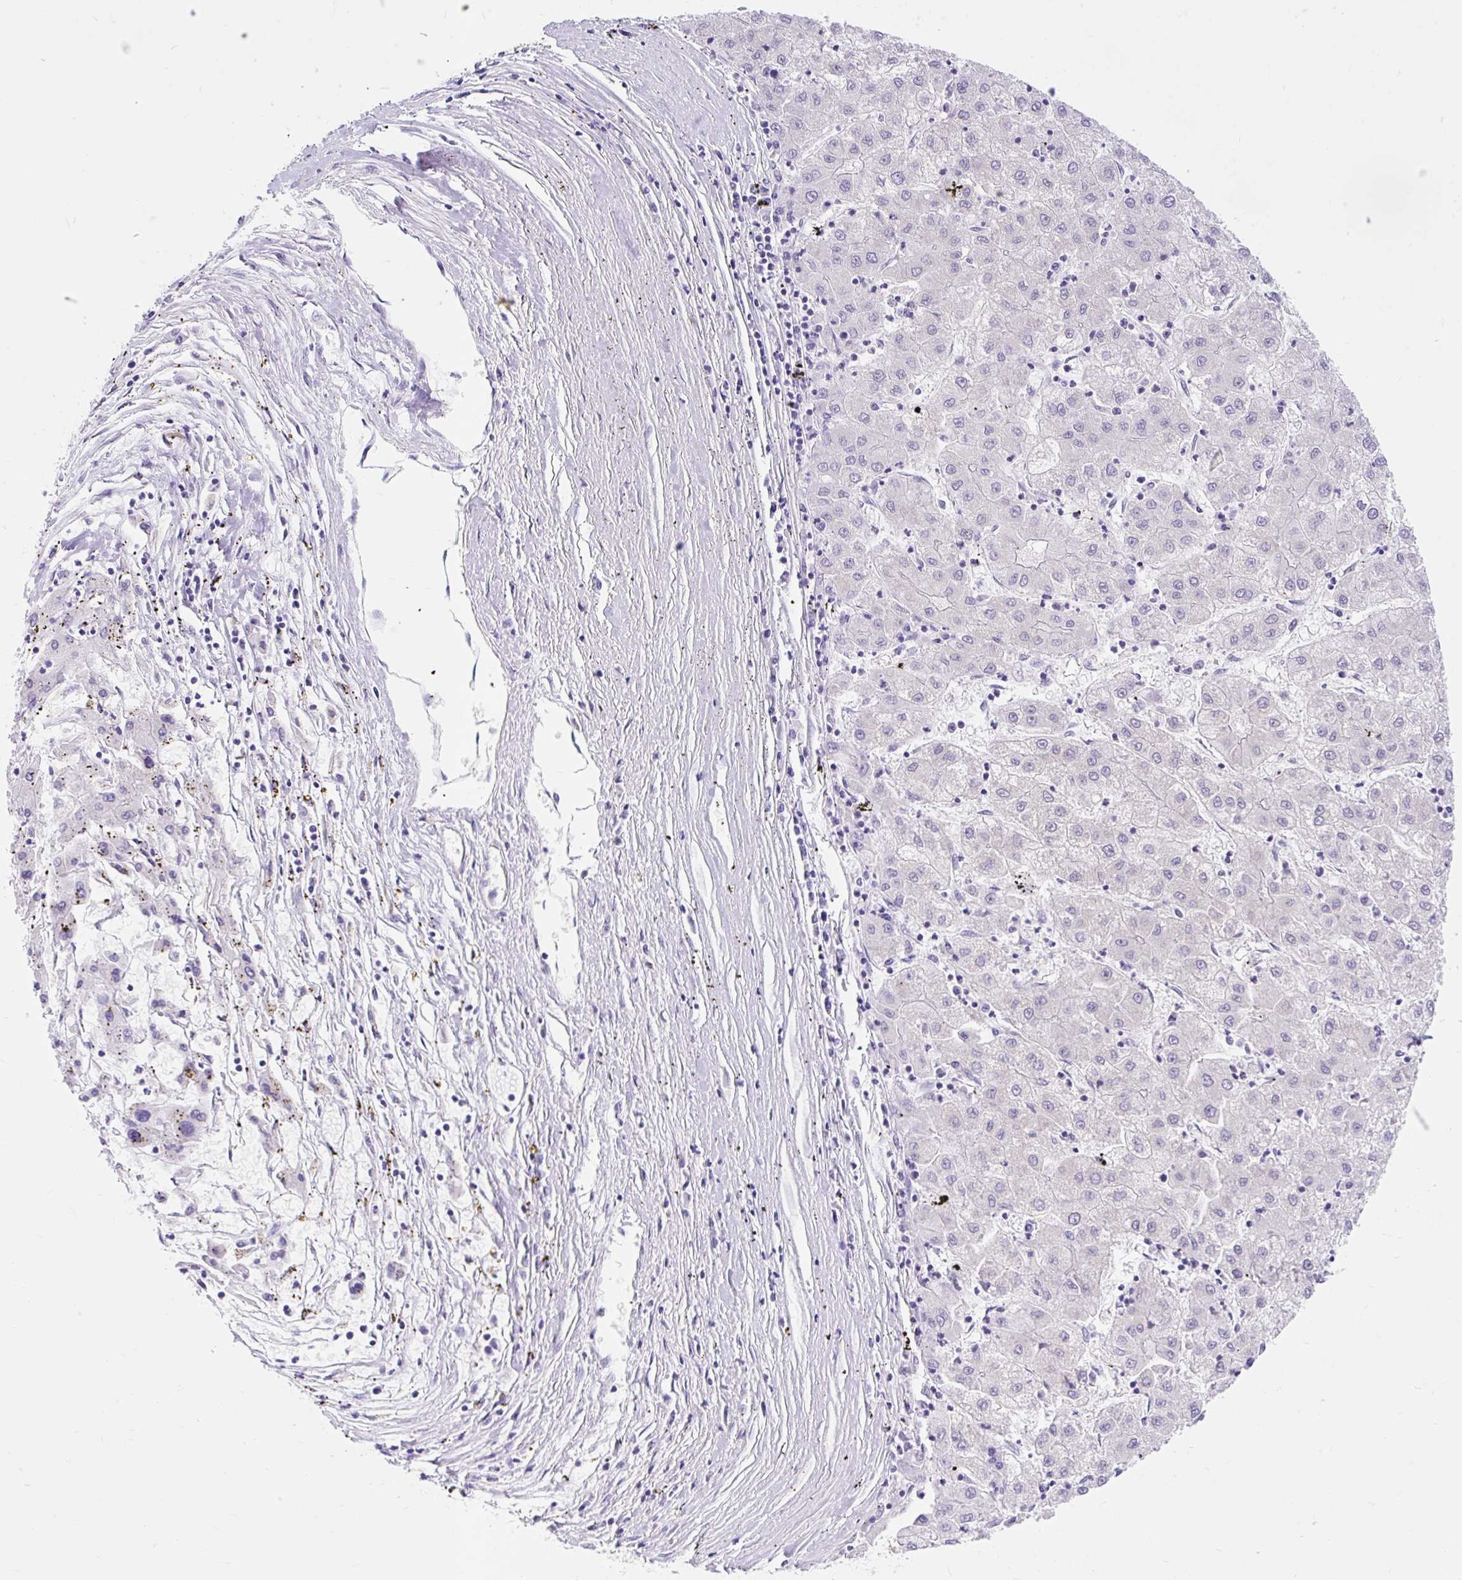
{"staining": {"intensity": "negative", "quantity": "none", "location": "none"}, "tissue": "liver cancer", "cell_type": "Tumor cells", "image_type": "cancer", "snomed": [{"axis": "morphology", "description": "Carcinoma, Hepatocellular, NOS"}, {"axis": "topography", "description": "Liver"}], "caption": "Immunohistochemical staining of liver hepatocellular carcinoma demonstrates no significant expression in tumor cells. Nuclei are stained in blue.", "gene": "ITPK1", "patient": {"sex": "male", "age": 72}}